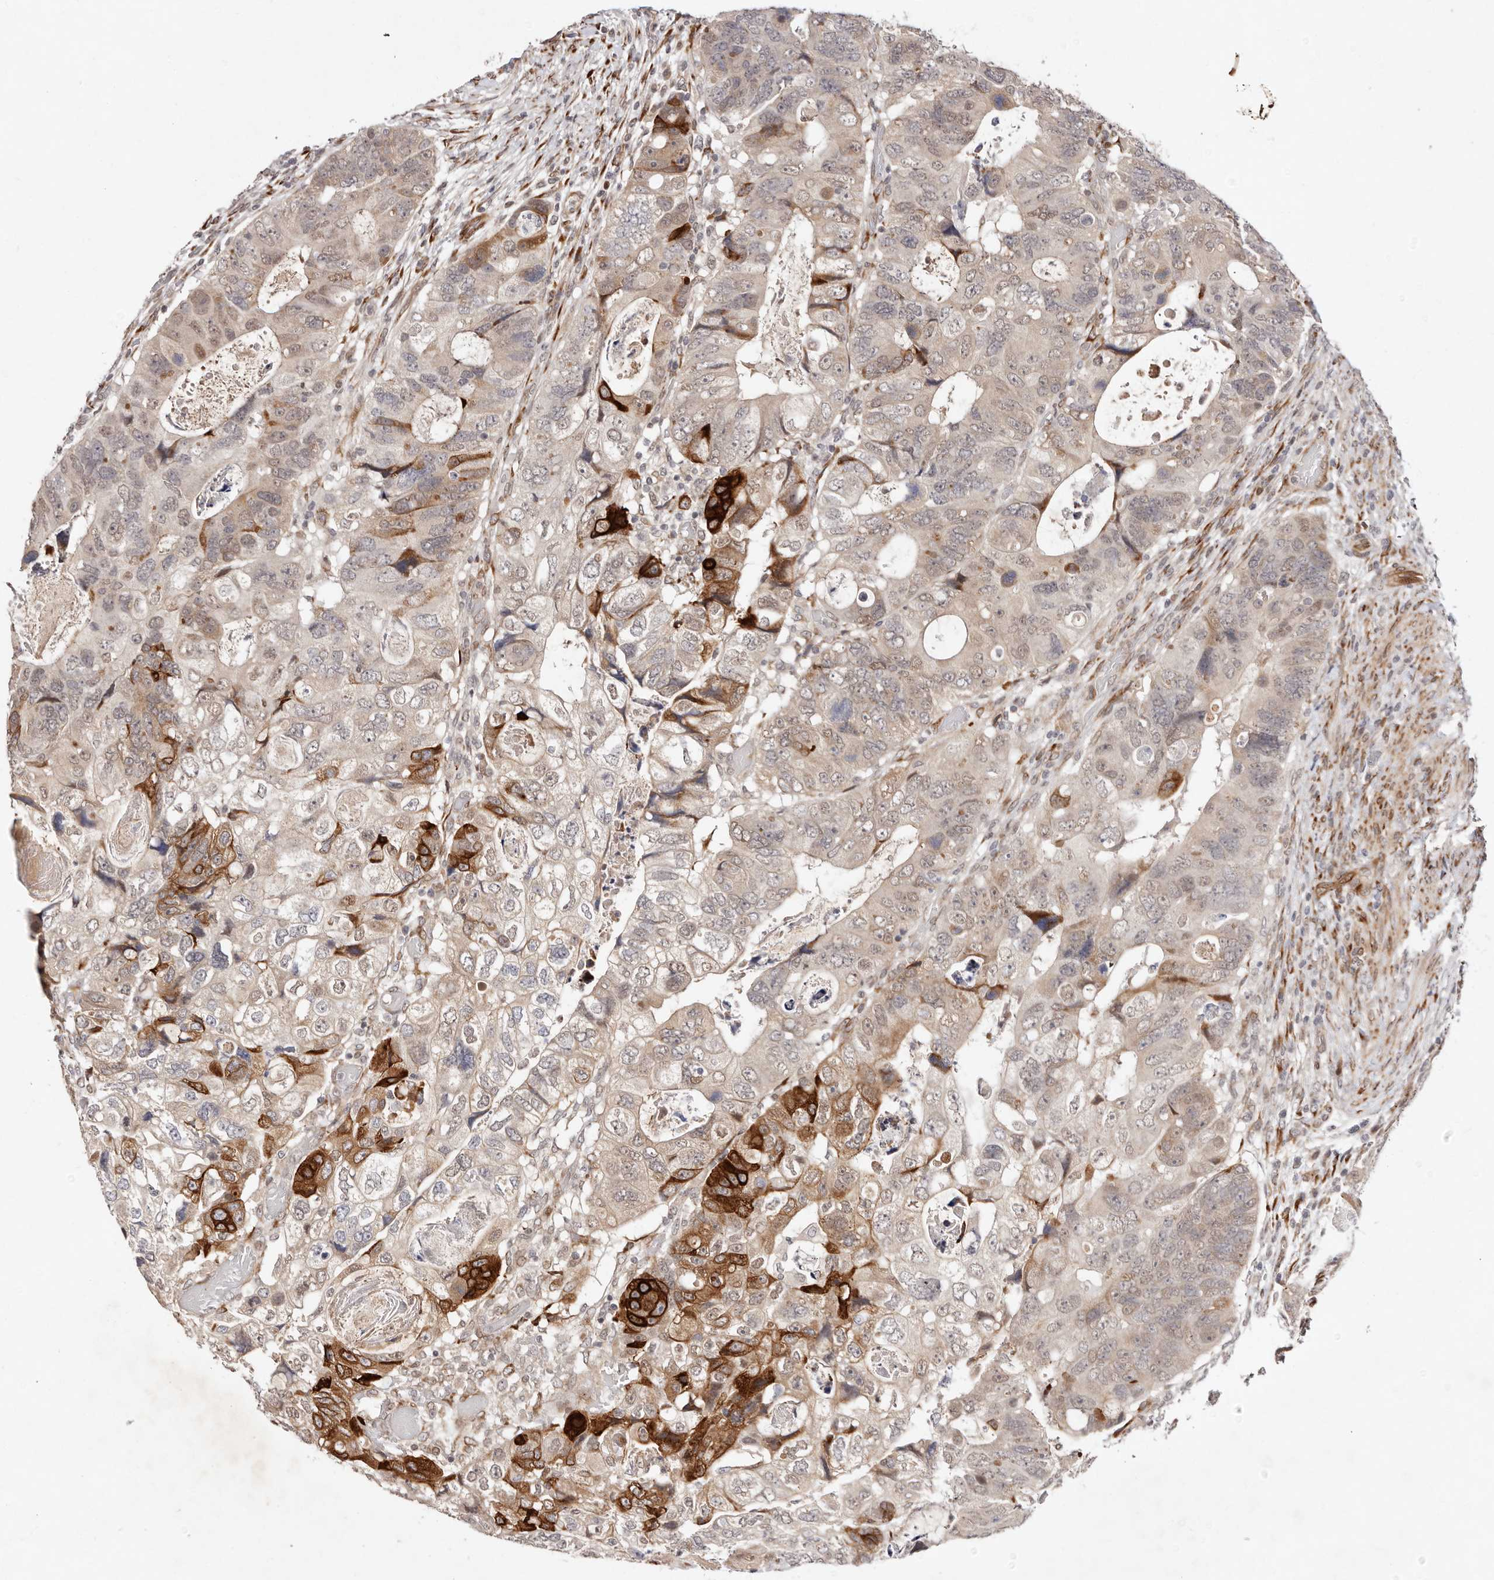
{"staining": {"intensity": "strong", "quantity": "25%-75%", "location": "cytoplasmic/membranous,nuclear"}, "tissue": "colorectal cancer", "cell_type": "Tumor cells", "image_type": "cancer", "snomed": [{"axis": "morphology", "description": "Adenocarcinoma, NOS"}, {"axis": "topography", "description": "Rectum"}], "caption": "Human colorectal adenocarcinoma stained for a protein (brown) displays strong cytoplasmic/membranous and nuclear positive staining in about 25%-75% of tumor cells.", "gene": "BCL2L15", "patient": {"sex": "male", "age": 59}}